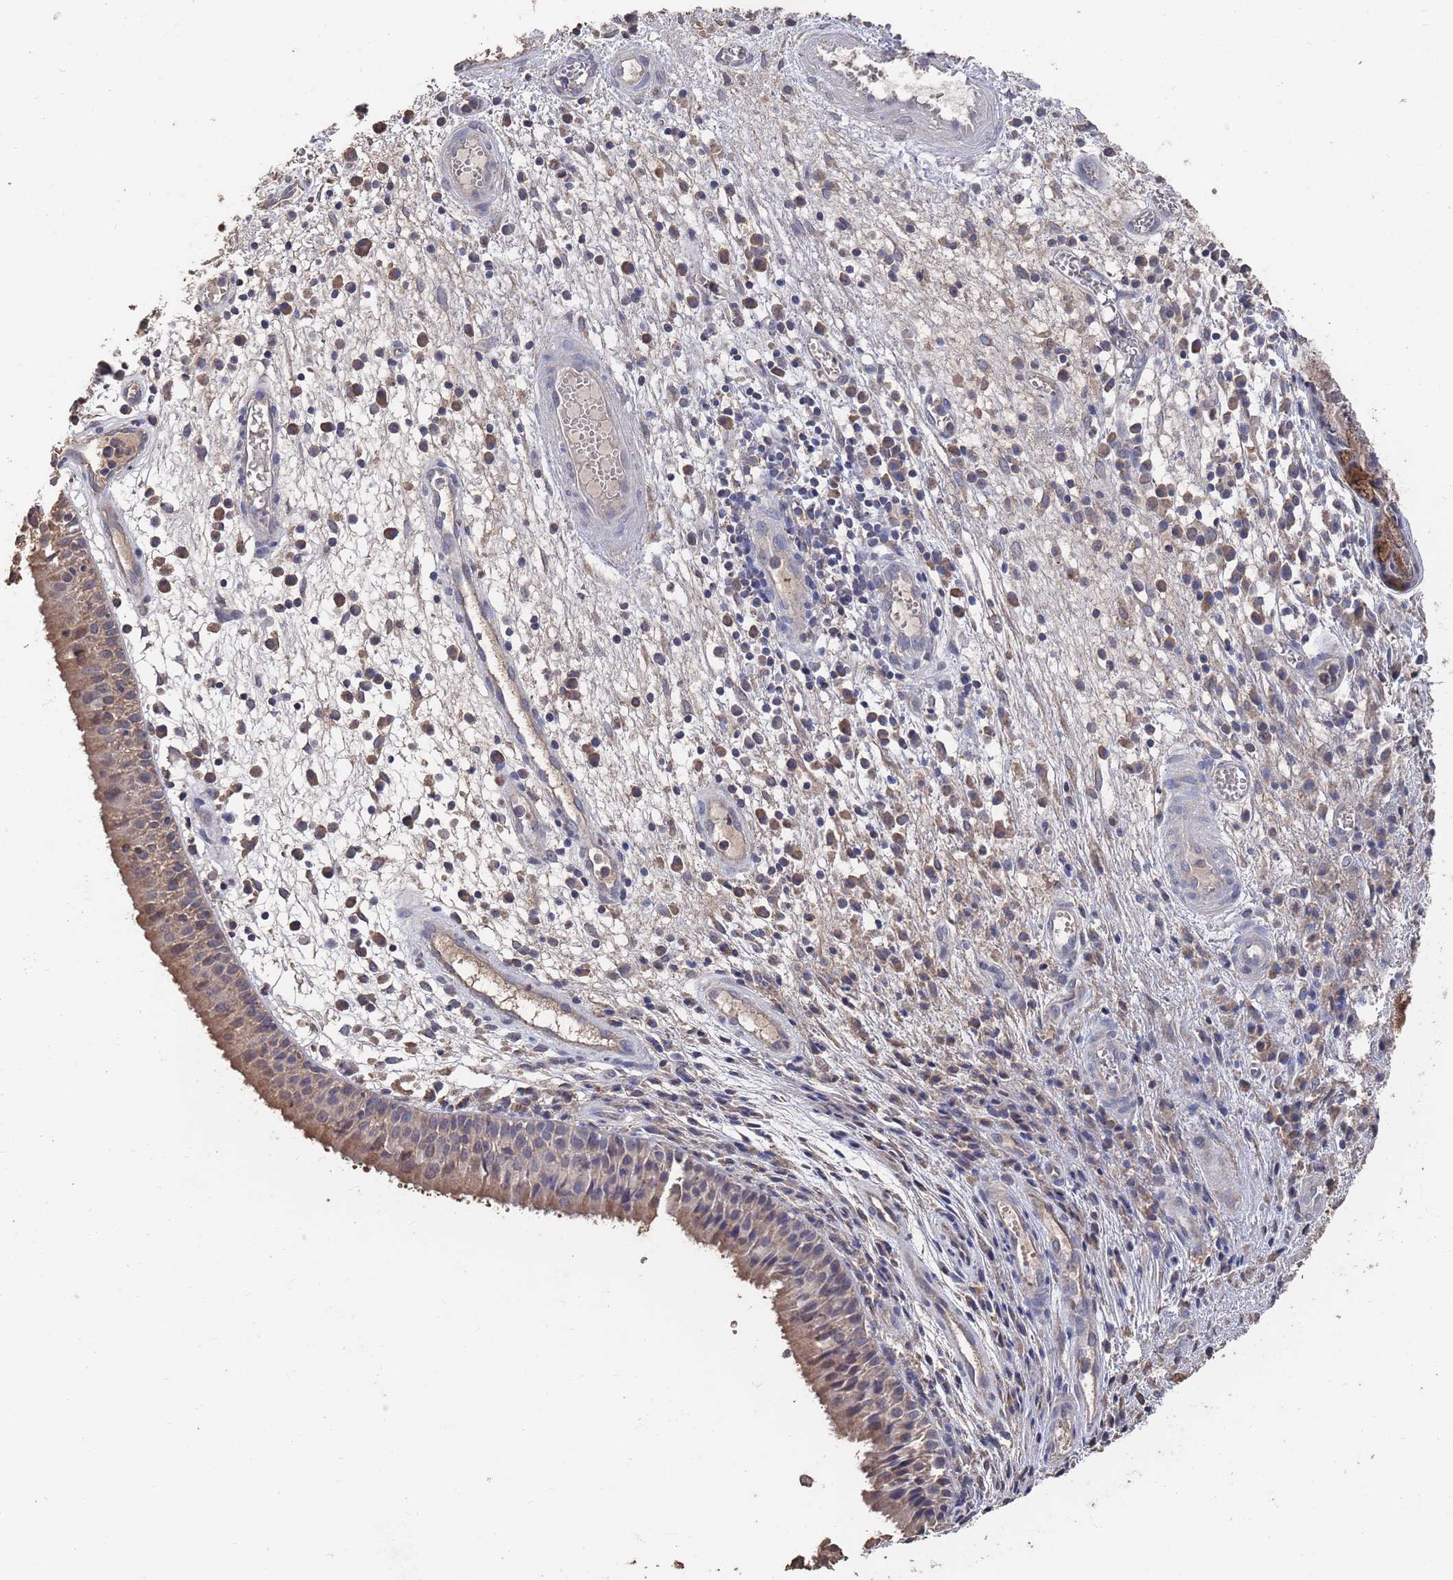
{"staining": {"intensity": "moderate", "quantity": ">75%", "location": "cytoplasmic/membranous"}, "tissue": "nasopharynx", "cell_type": "Respiratory epithelial cells", "image_type": "normal", "snomed": [{"axis": "morphology", "description": "Normal tissue, NOS"}, {"axis": "topography", "description": "Nasopharynx"}], "caption": "A medium amount of moderate cytoplasmic/membranous positivity is seen in about >75% of respiratory epithelial cells in benign nasopharynx. (Brightfield microscopy of DAB IHC at high magnification).", "gene": "BTBD18", "patient": {"sex": "female", "age": 63}}